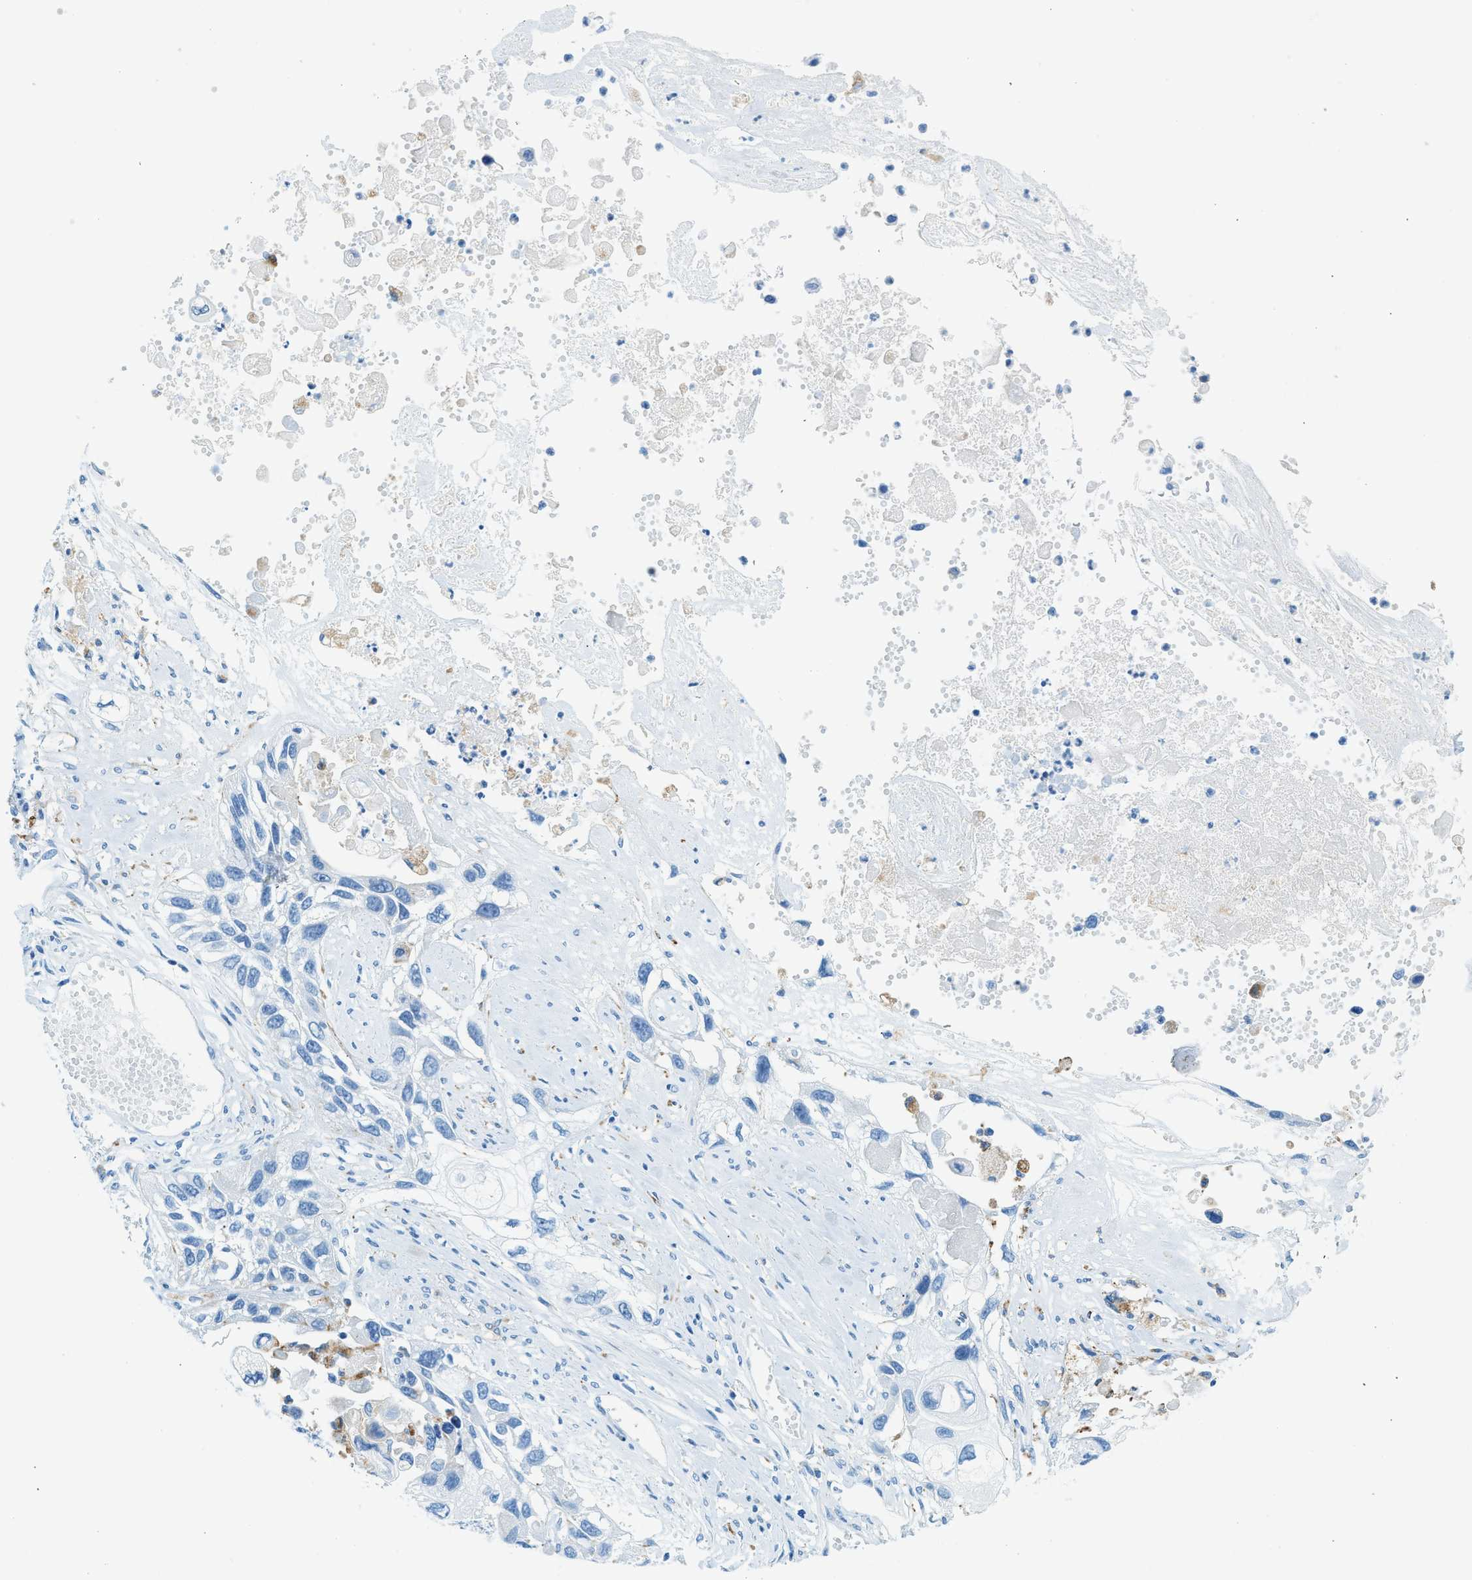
{"staining": {"intensity": "negative", "quantity": "none", "location": "none"}, "tissue": "lung cancer", "cell_type": "Tumor cells", "image_type": "cancer", "snomed": [{"axis": "morphology", "description": "Squamous cell carcinoma, NOS"}, {"axis": "topography", "description": "Lung"}], "caption": "DAB immunohistochemical staining of lung squamous cell carcinoma displays no significant staining in tumor cells.", "gene": "C21orf62", "patient": {"sex": "male", "age": 71}}